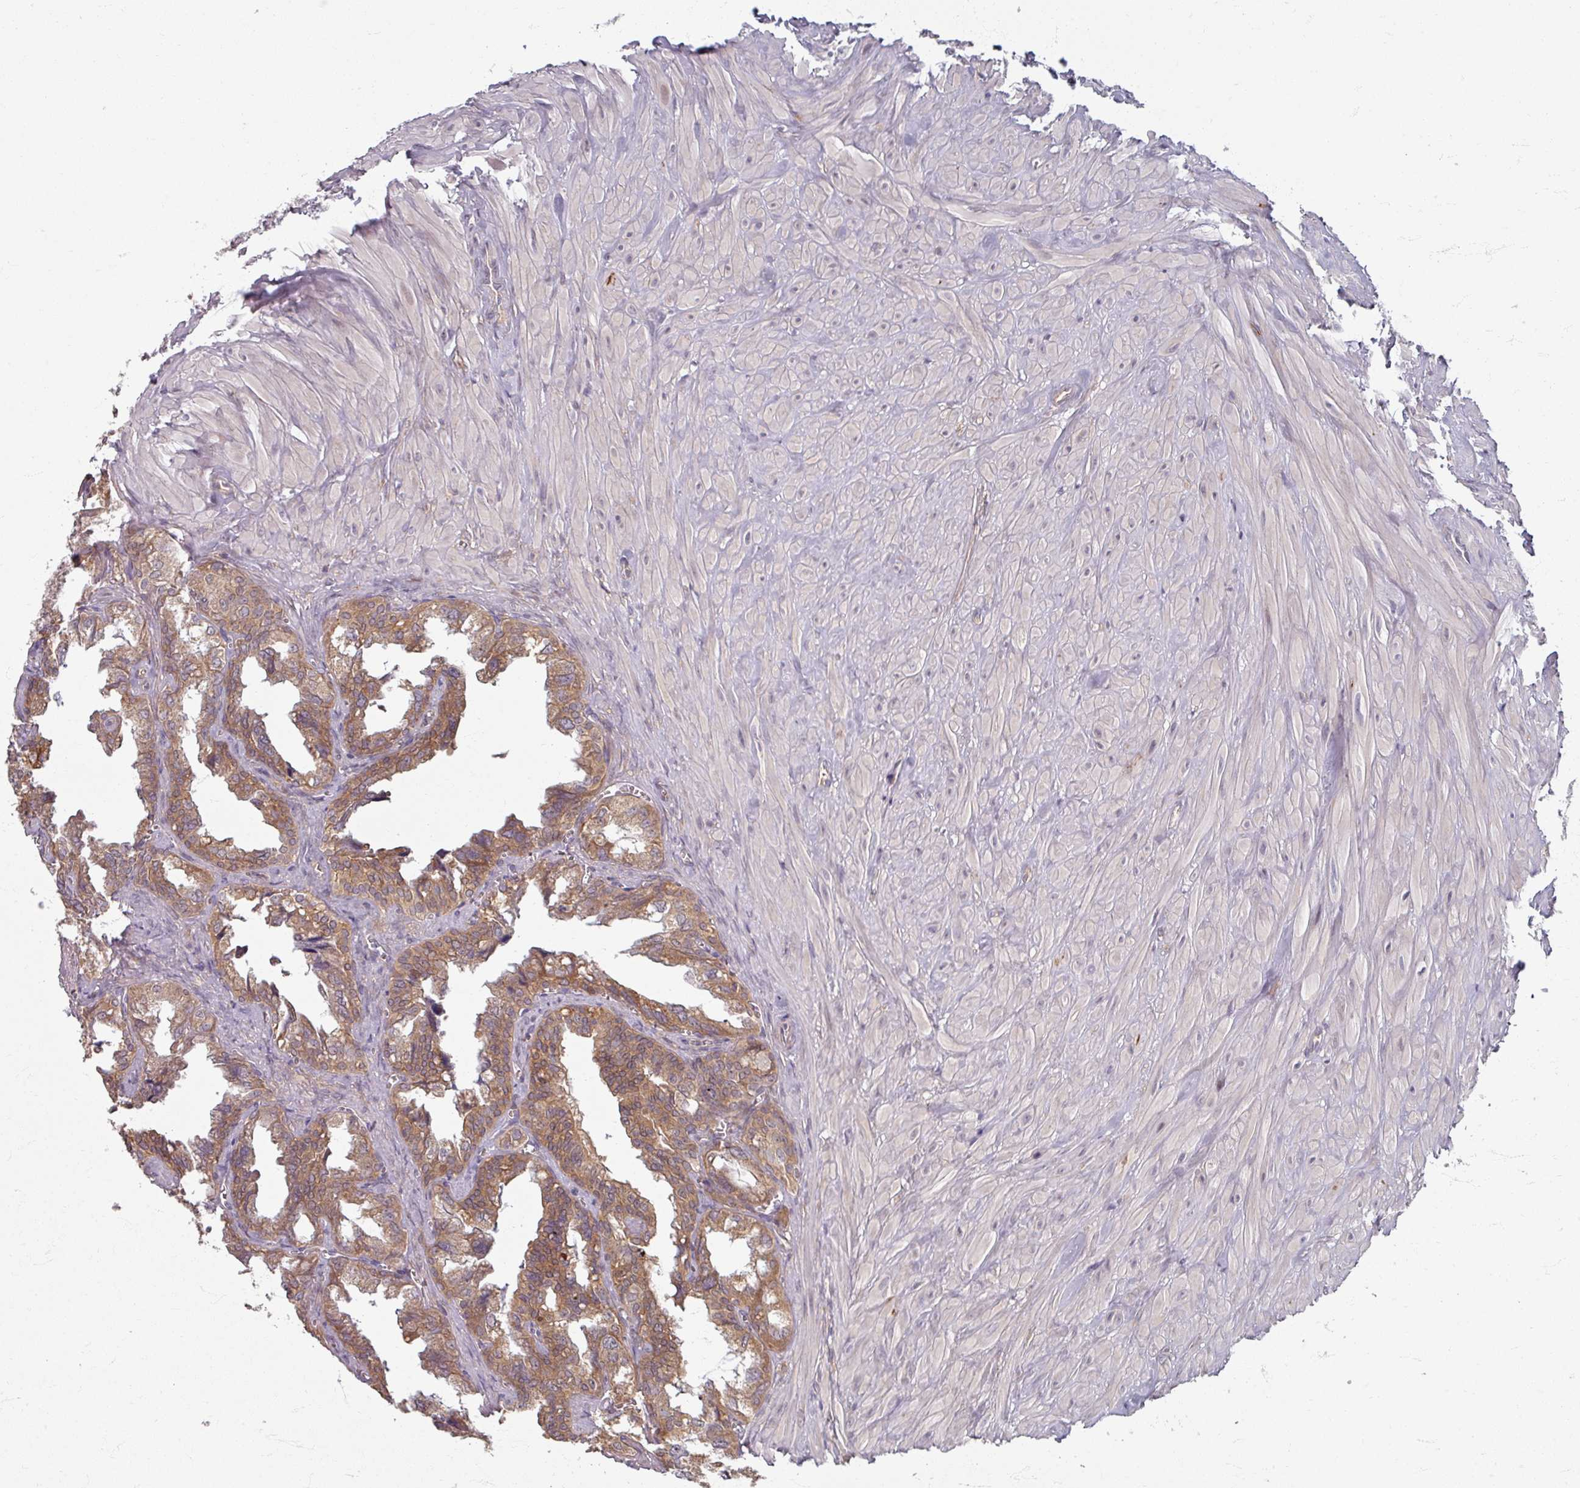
{"staining": {"intensity": "moderate", "quantity": ">75%", "location": "cytoplasmic/membranous"}, "tissue": "seminal vesicle", "cell_type": "Glandular cells", "image_type": "normal", "snomed": [{"axis": "morphology", "description": "Normal tissue, NOS"}, {"axis": "topography", "description": "Seminal veicle"}], "caption": "DAB immunohistochemical staining of unremarkable human seminal vesicle displays moderate cytoplasmic/membranous protein positivity in about >75% of glandular cells.", "gene": "STAM", "patient": {"sex": "male", "age": 67}}